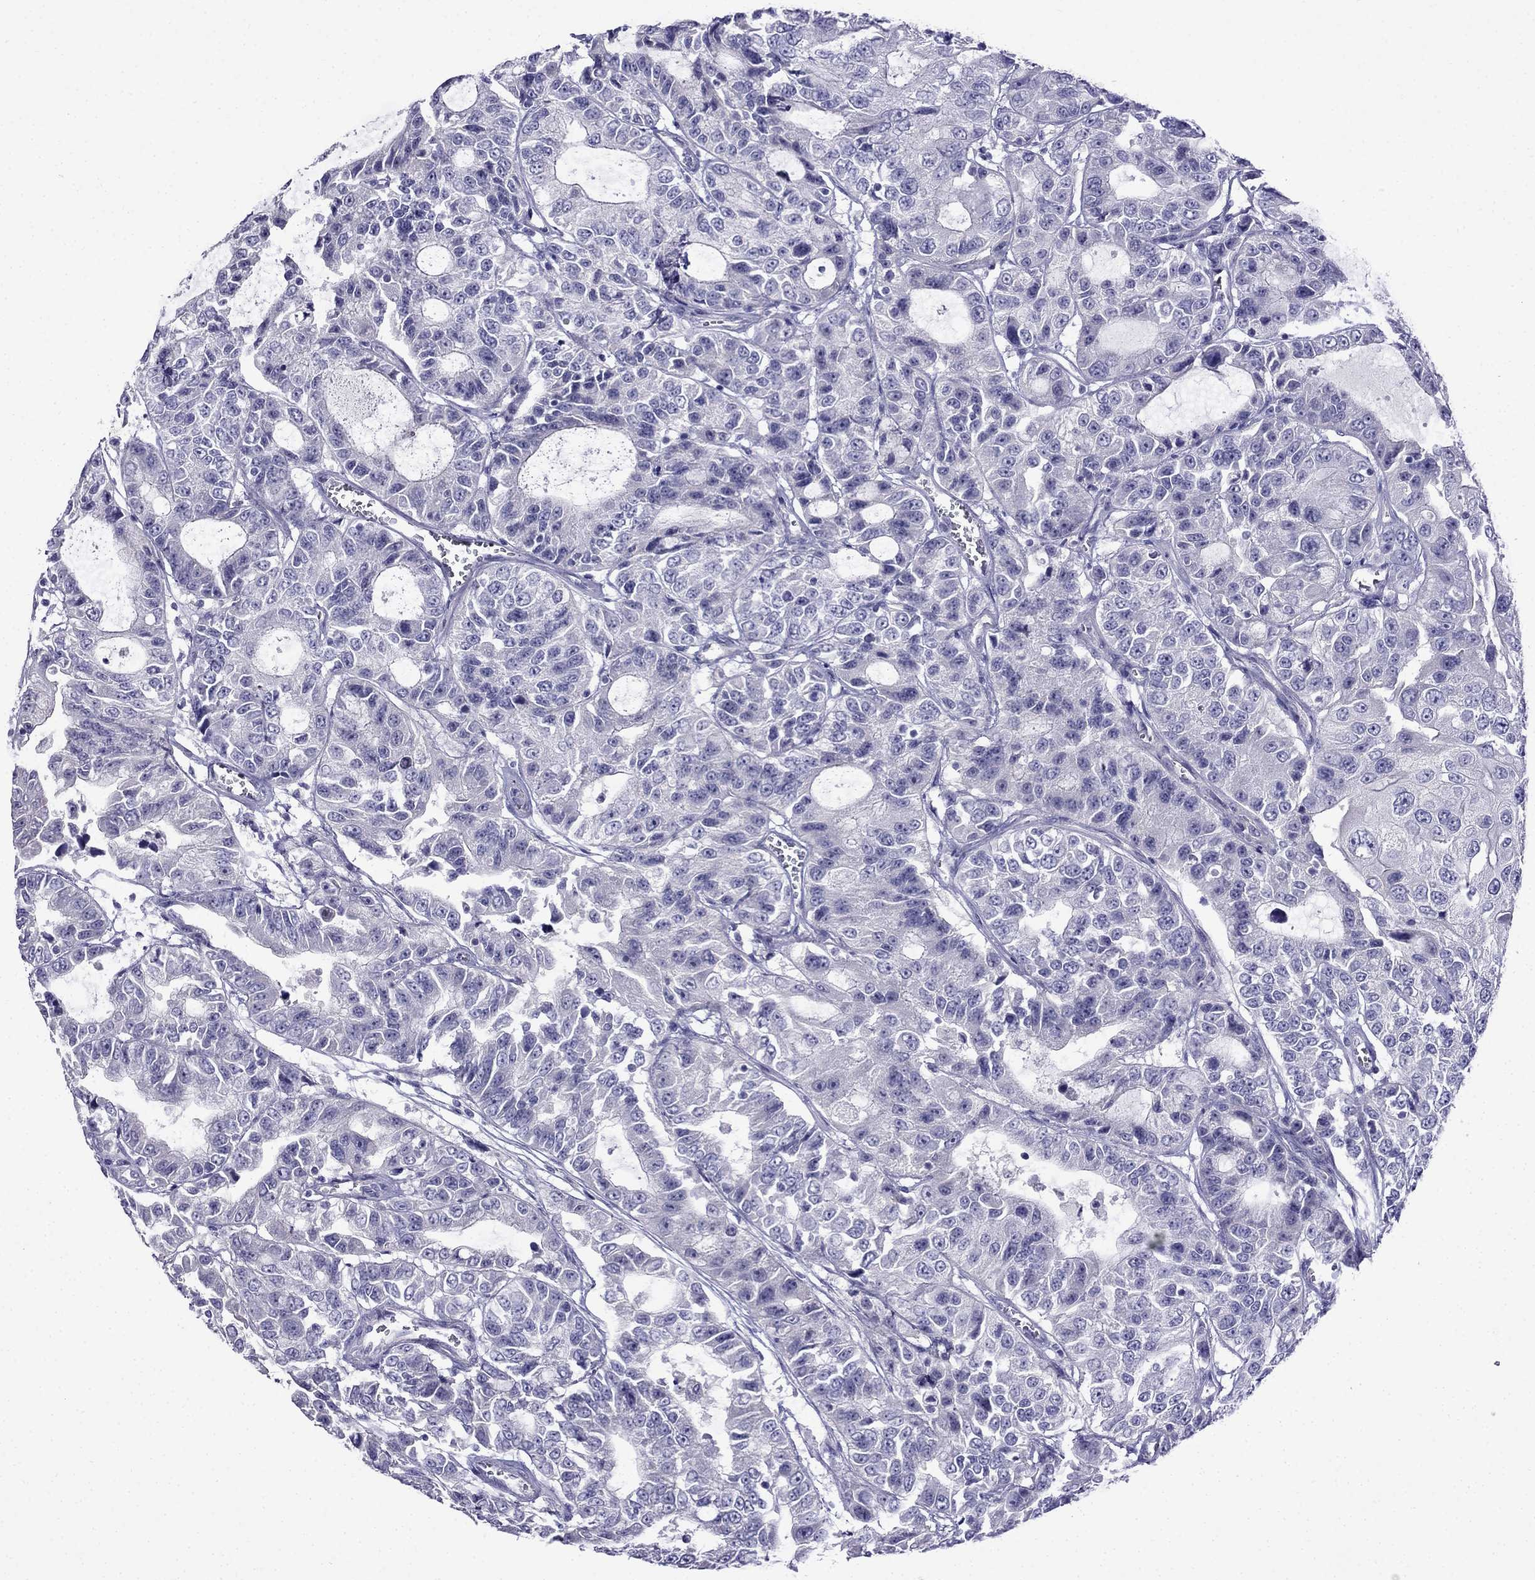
{"staining": {"intensity": "negative", "quantity": "none", "location": "none"}, "tissue": "urothelial cancer", "cell_type": "Tumor cells", "image_type": "cancer", "snomed": [{"axis": "morphology", "description": "Urothelial carcinoma, NOS"}, {"axis": "morphology", "description": "Urothelial carcinoma, High grade"}, {"axis": "topography", "description": "Urinary bladder"}], "caption": "Immunohistochemistry micrograph of neoplastic tissue: human urothelial cancer stained with DAB exhibits no significant protein staining in tumor cells.", "gene": "PATE1", "patient": {"sex": "female", "age": 73}}